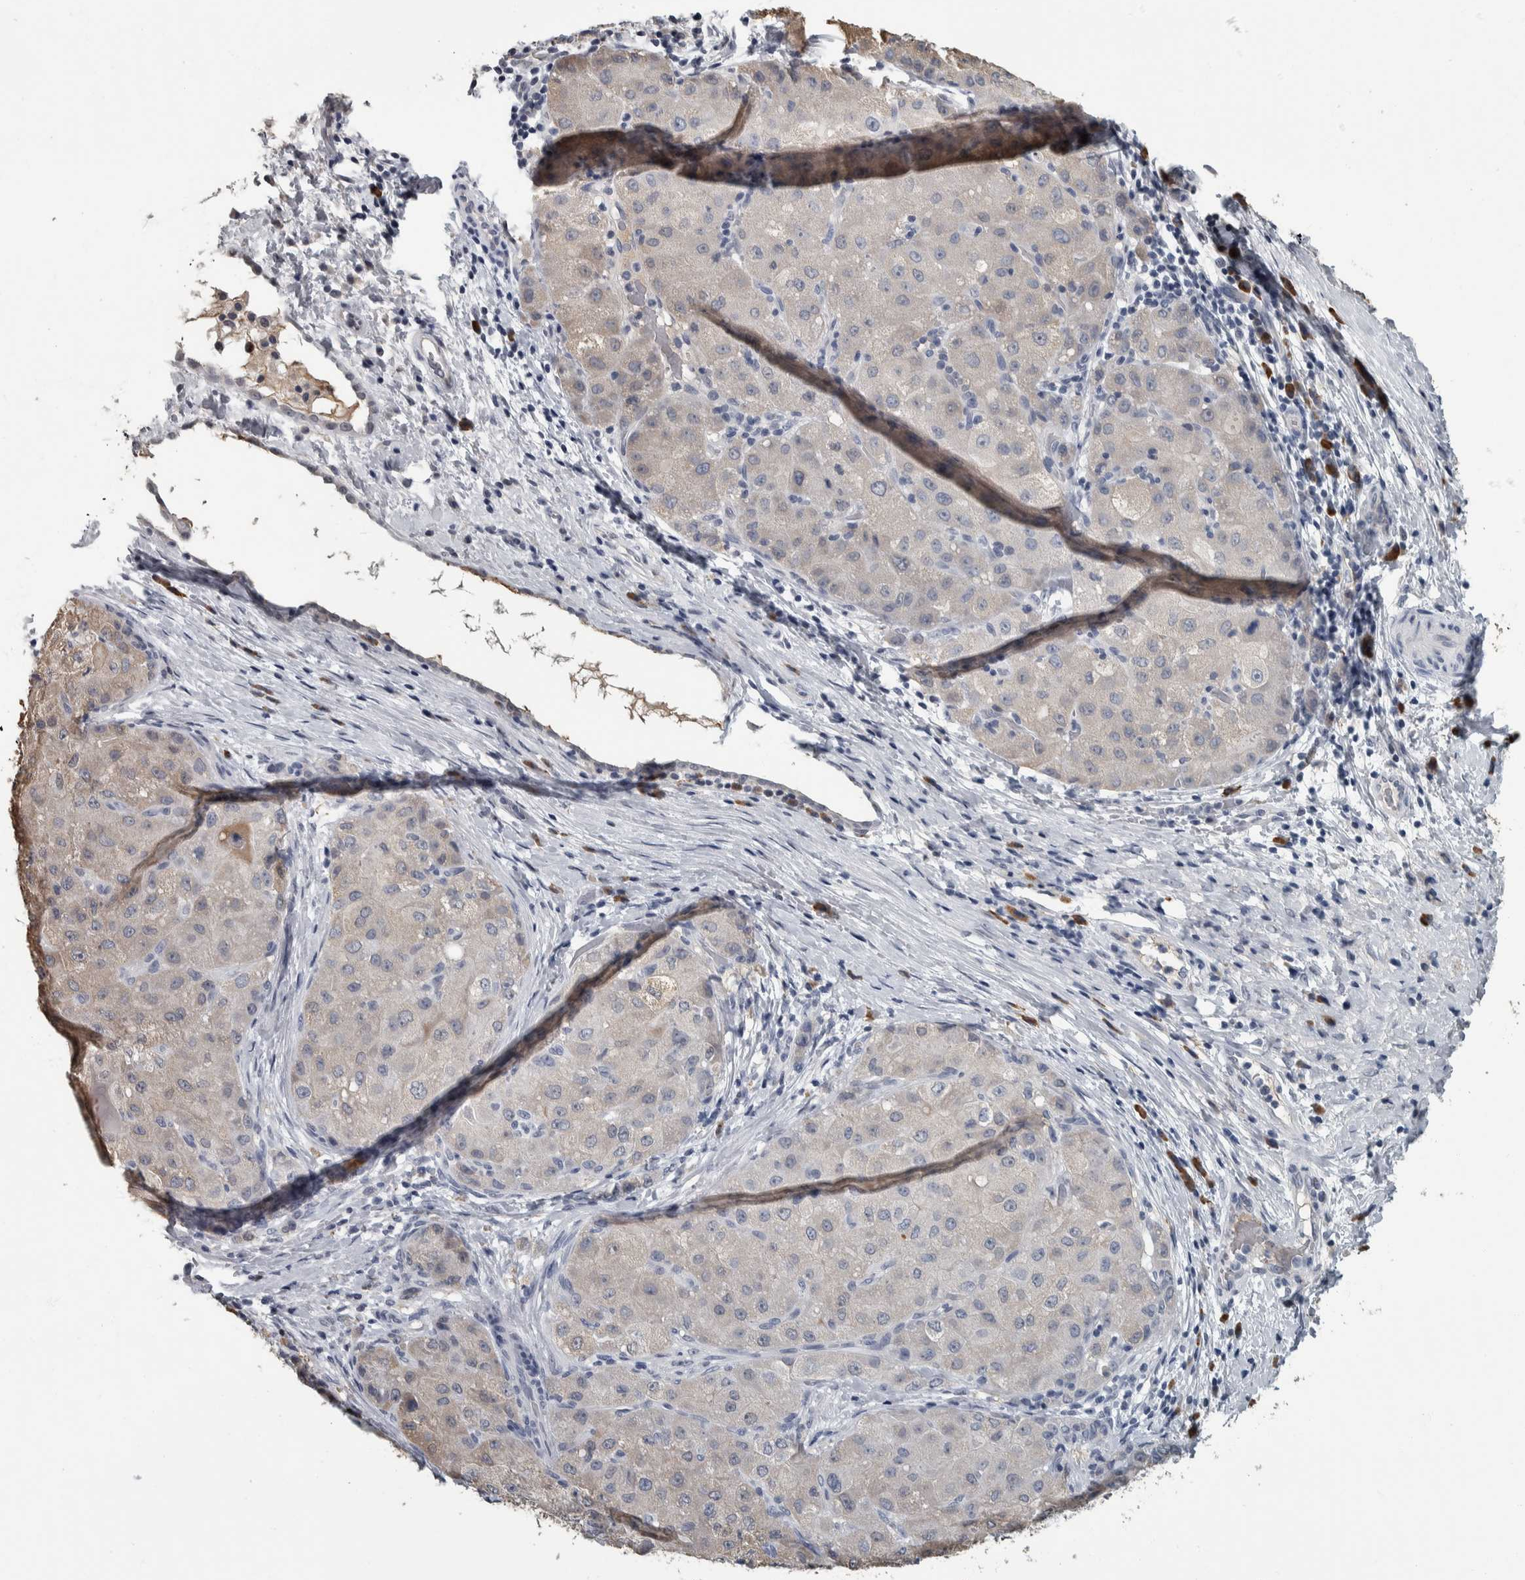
{"staining": {"intensity": "weak", "quantity": "<25%", "location": "cytoplasmic/membranous"}, "tissue": "liver cancer", "cell_type": "Tumor cells", "image_type": "cancer", "snomed": [{"axis": "morphology", "description": "Carcinoma, Hepatocellular, NOS"}, {"axis": "topography", "description": "Liver"}], "caption": "Liver hepatocellular carcinoma stained for a protein using immunohistochemistry (IHC) reveals no staining tumor cells.", "gene": "CAVIN4", "patient": {"sex": "male", "age": 80}}